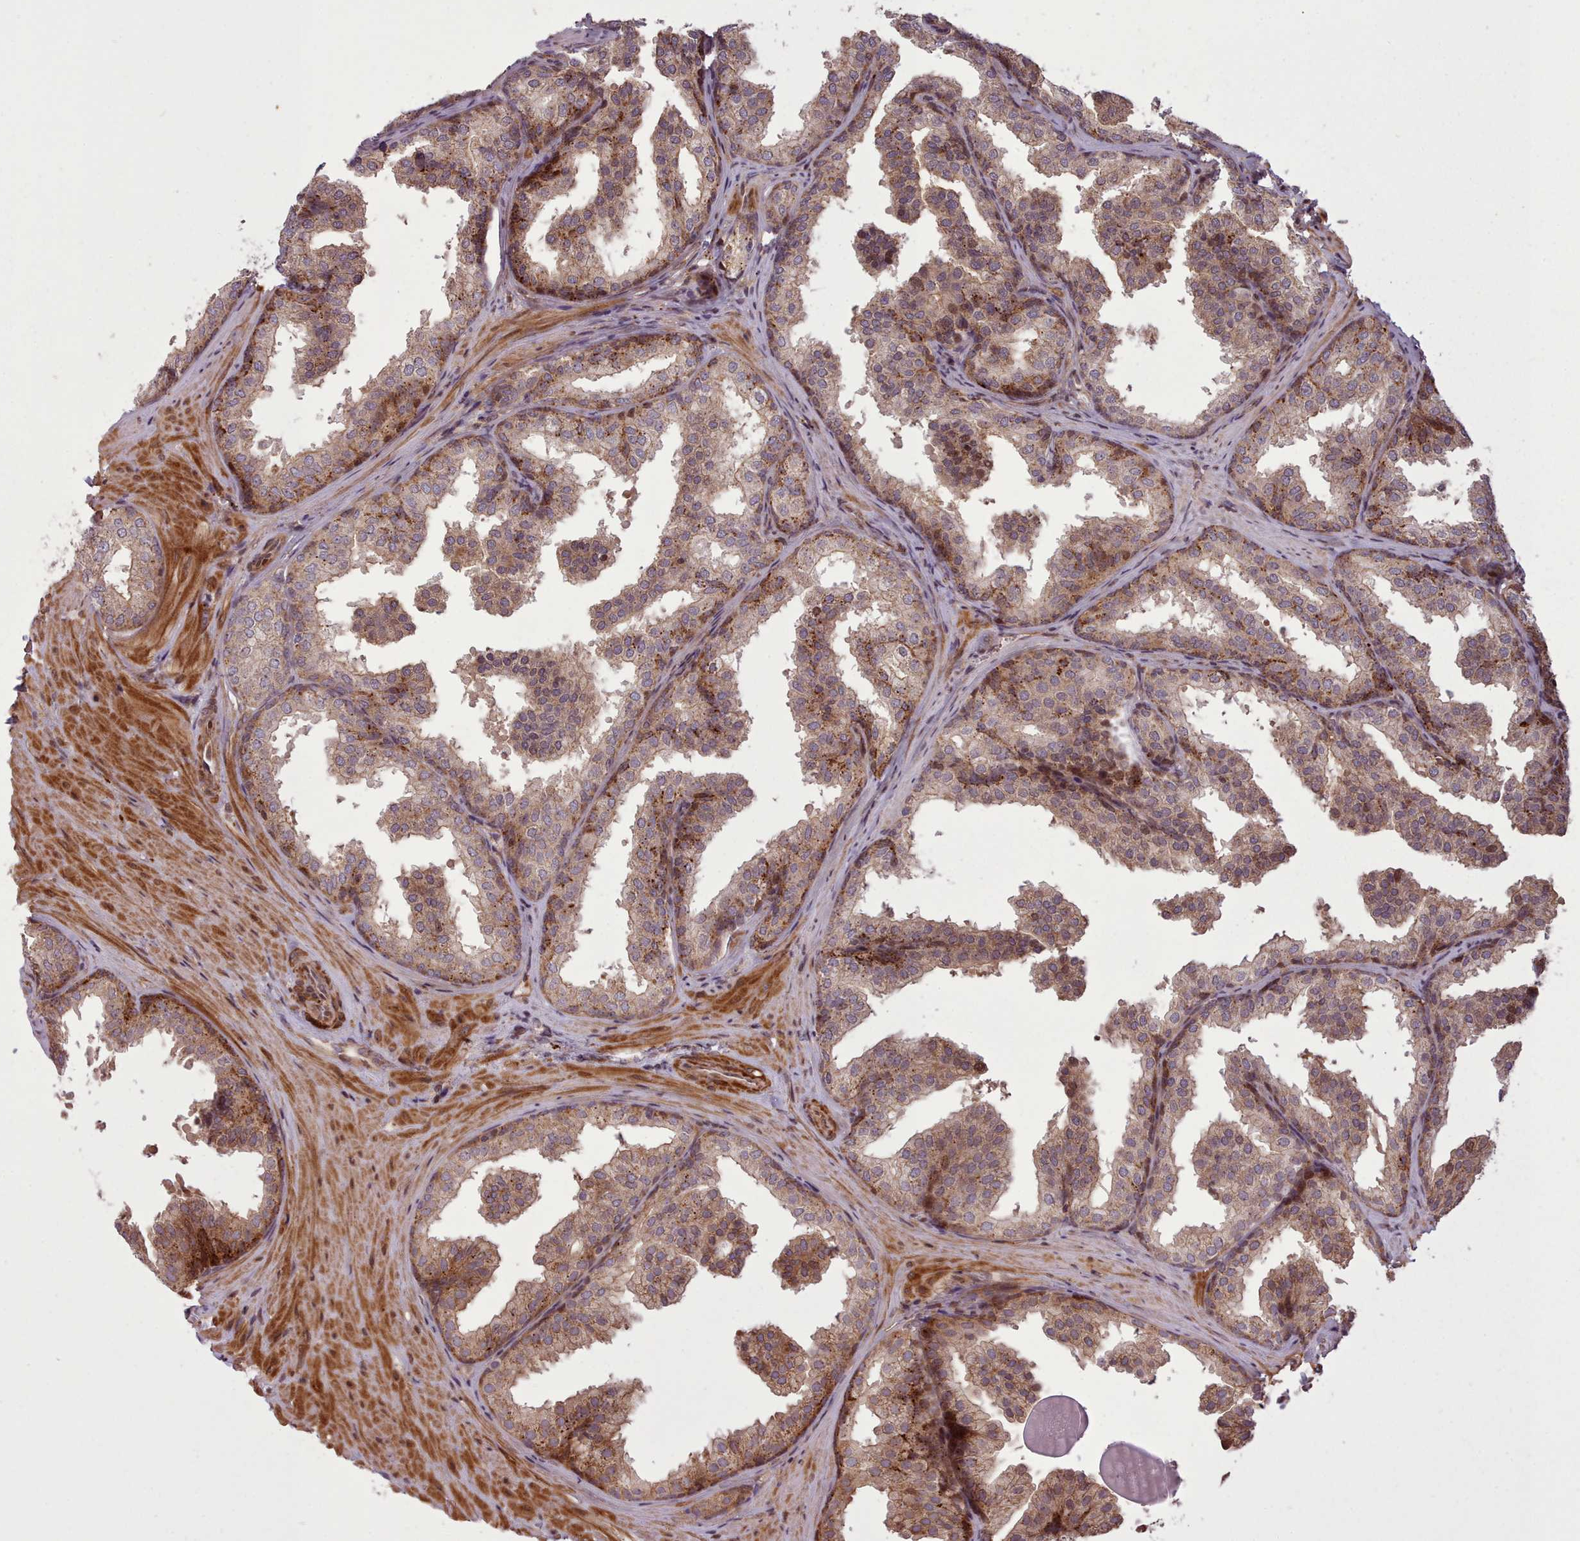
{"staining": {"intensity": "moderate", "quantity": ">75%", "location": "cytoplasmic/membranous"}, "tissue": "prostate", "cell_type": "Glandular cells", "image_type": "normal", "snomed": [{"axis": "morphology", "description": "Normal tissue, NOS"}, {"axis": "topography", "description": "Prostate"}], "caption": "Prostate stained with a brown dye reveals moderate cytoplasmic/membranous positive positivity in about >75% of glandular cells.", "gene": "NLRP7", "patient": {"sex": "male", "age": 37}}